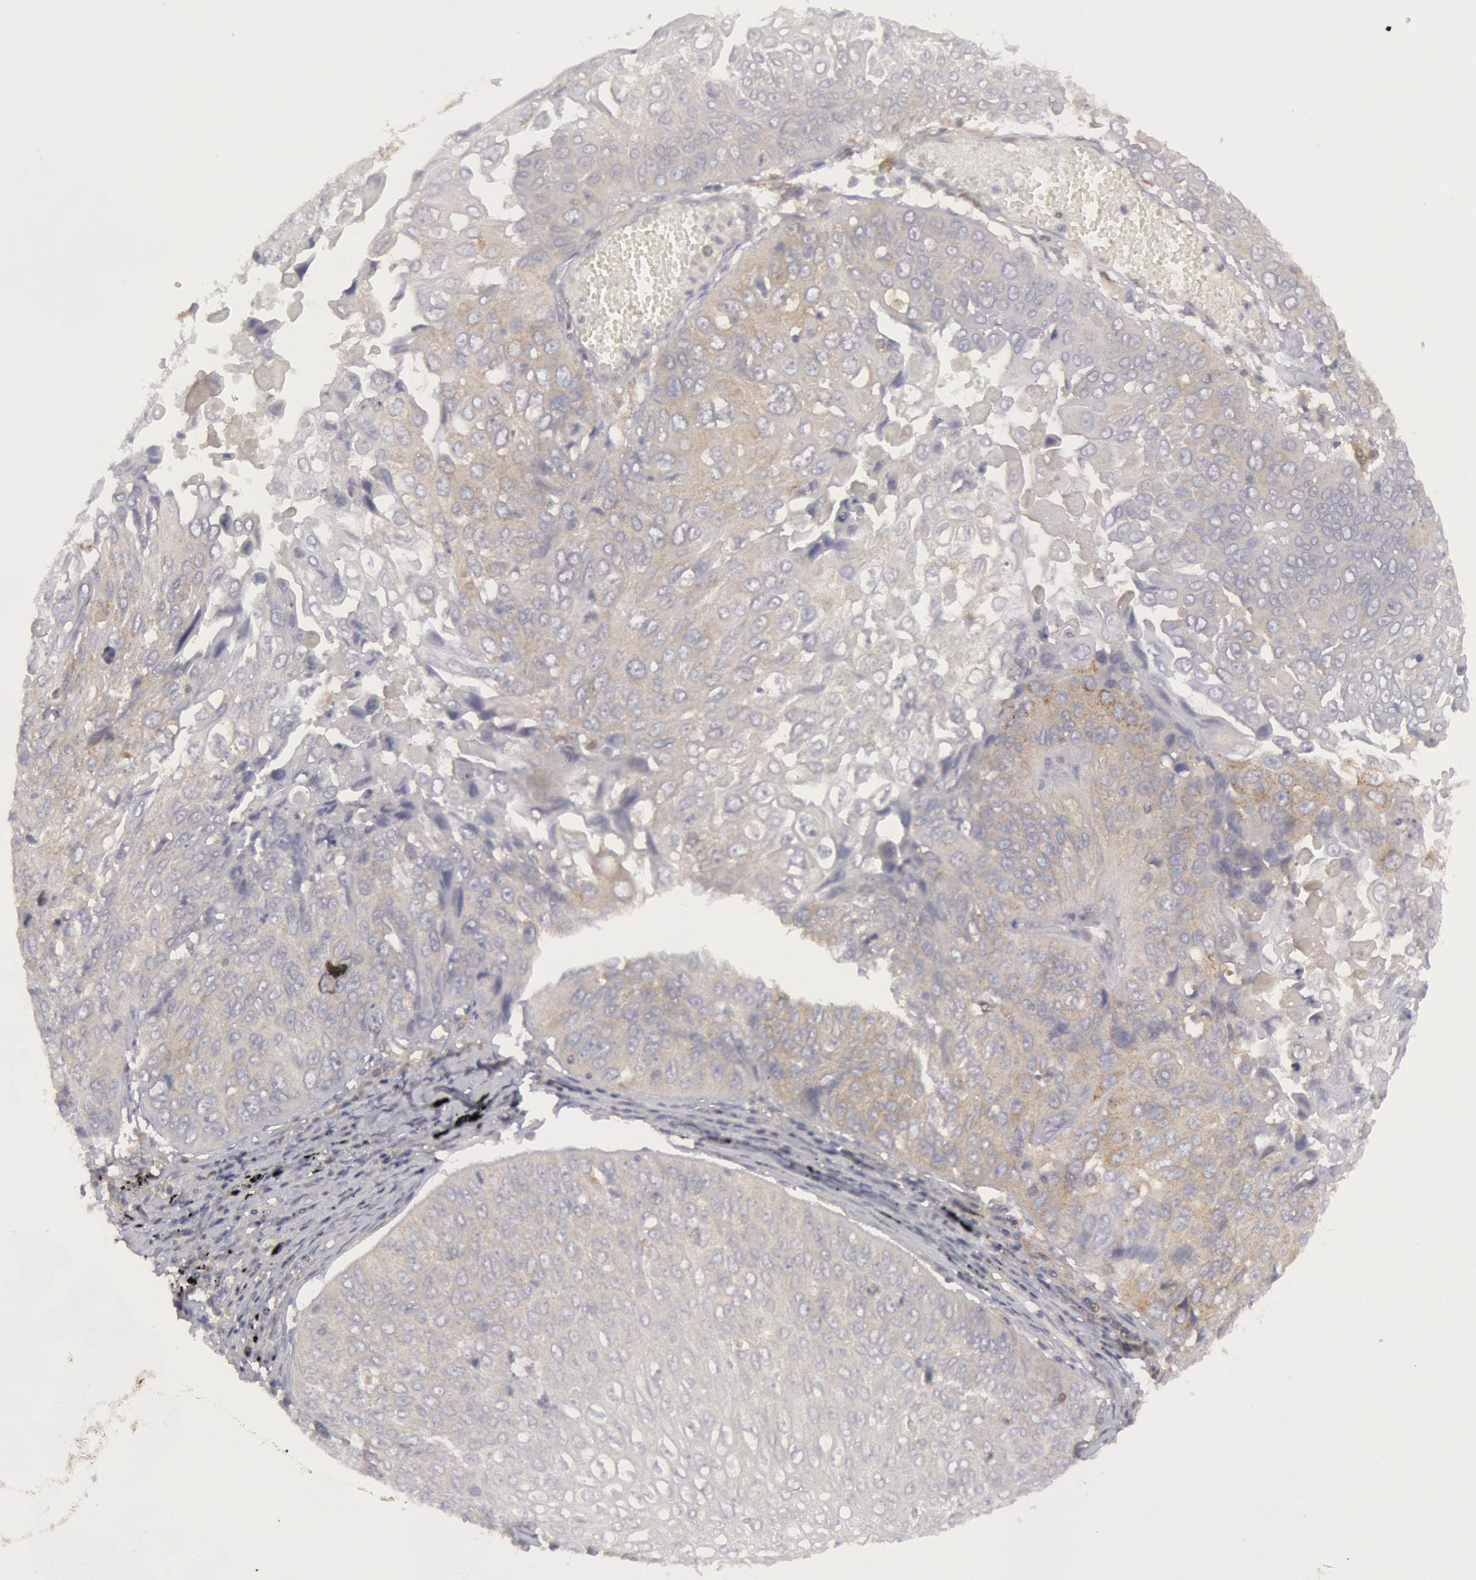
{"staining": {"intensity": "weak", "quantity": "25%-75%", "location": "cytoplasmic/membranous"}, "tissue": "lung cancer", "cell_type": "Tumor cells", "image_type": "cancer", "snomed": [{"axis": "morphology", "description": "Adenocarcinoma, NOS"}, {"axis": "topography", "description": "Lung"}], "caption": "A high-resolution histopathology image shows immunohistochemistry staining of lung cancer, which shows weak cytoplasmic/membranous expression in approximately 25%-75% of tumor cells.", "gene": "IKBKB", "patient": {"sex": "male", "age": 60}}